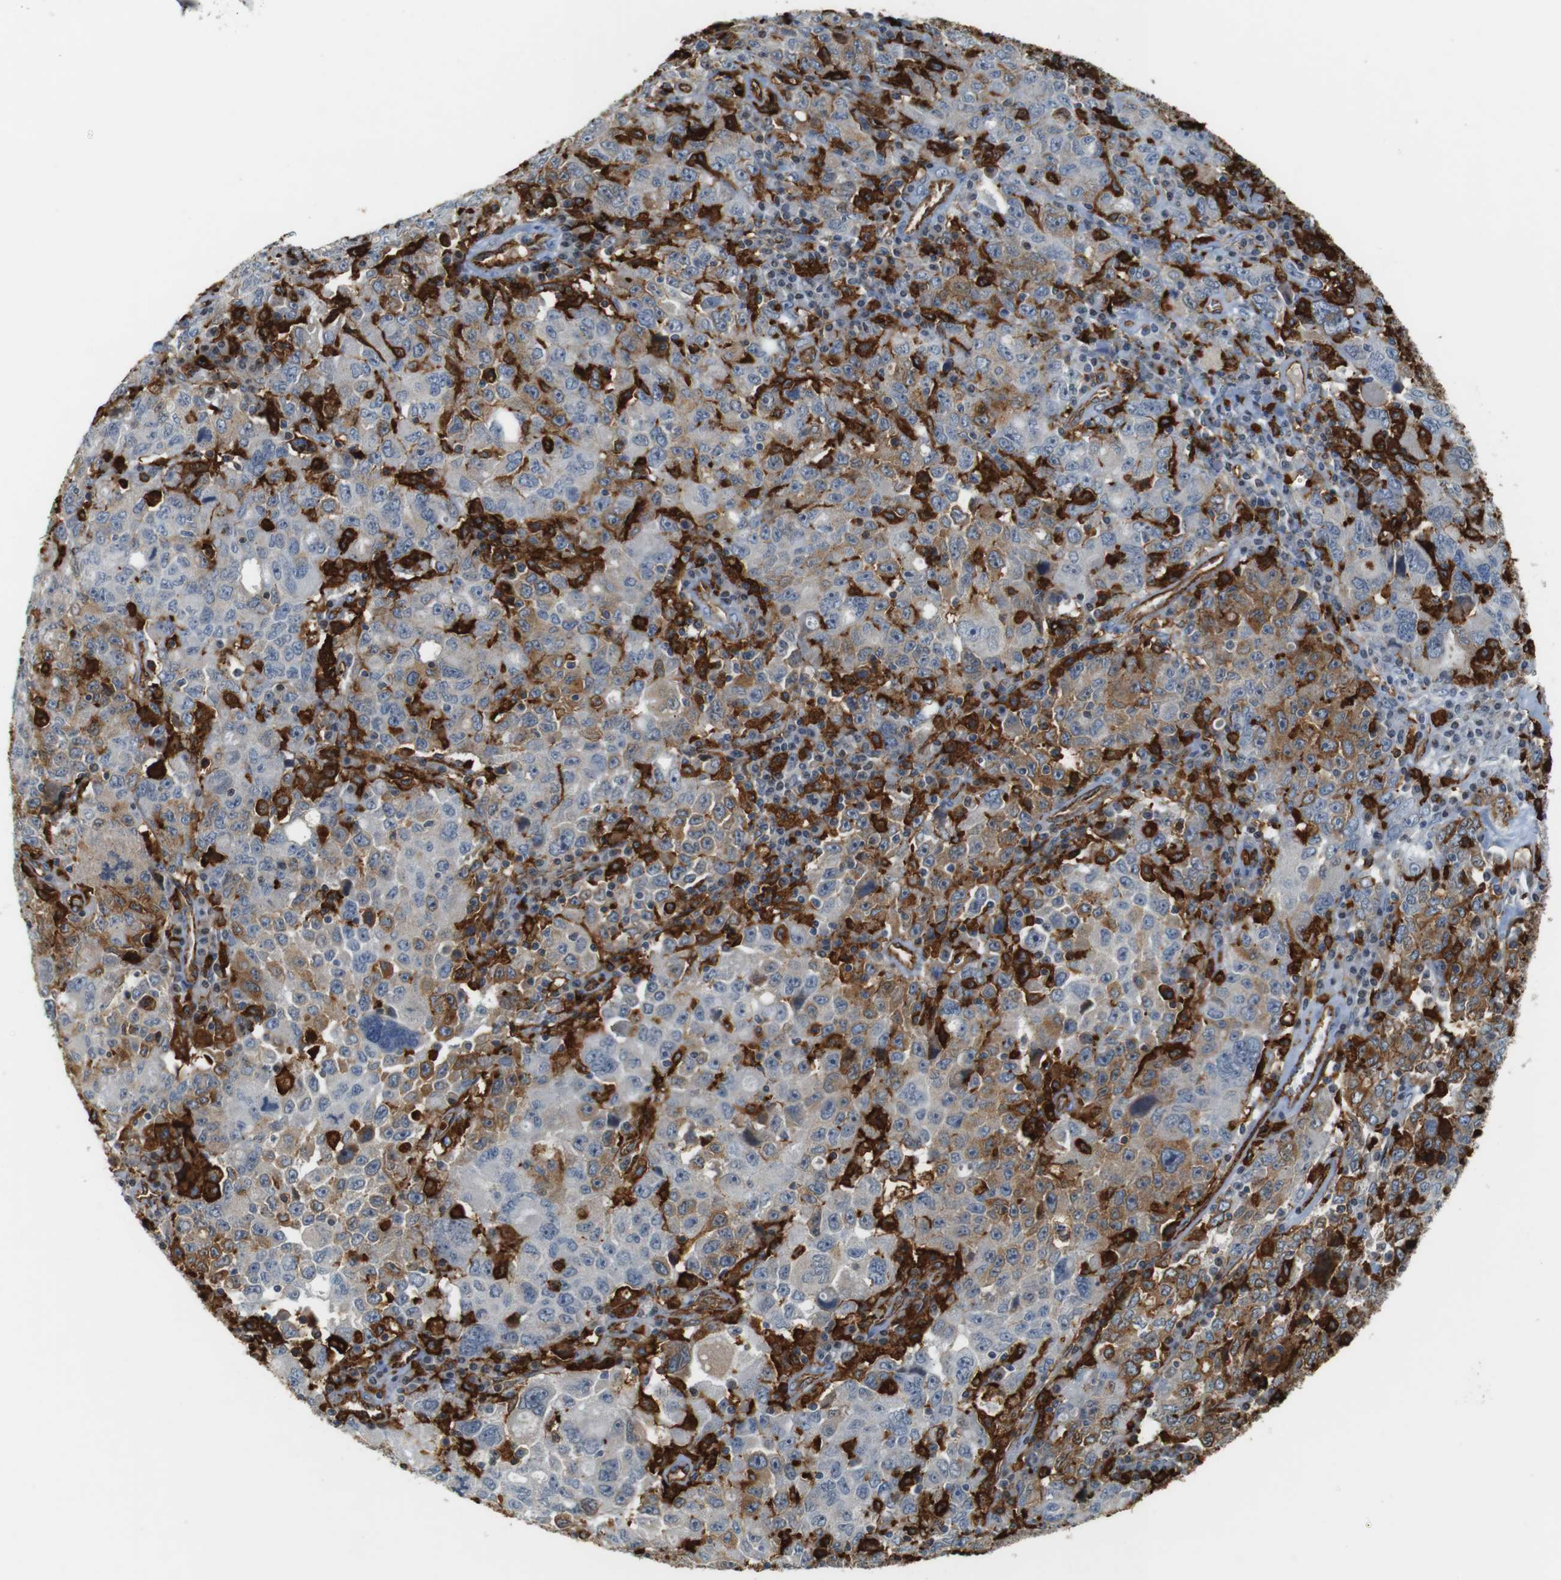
{"staining": {"intensity": "moderate", "quantity": "25%-75%", "location": "cytoplasmic/membranous"}, "tissue": "ovarian cancer", "cell_type": "Tumor cells", "image_type": "cancer", "snomed": [{"axis": "morphology", "description": "Carcinoma, endometroid"}, {"axis": "topography", "description": "Ovary"}], "caption": "Immunohistochemical staining of human endometroid carcinoma (ovarian) shows medium levels of moderate cytoplasmic/membranous protein expression in about 25%-75% of tumor cells.", "gene": "HLA-DRA", "patient": {"sex": "female", "age": 62}}